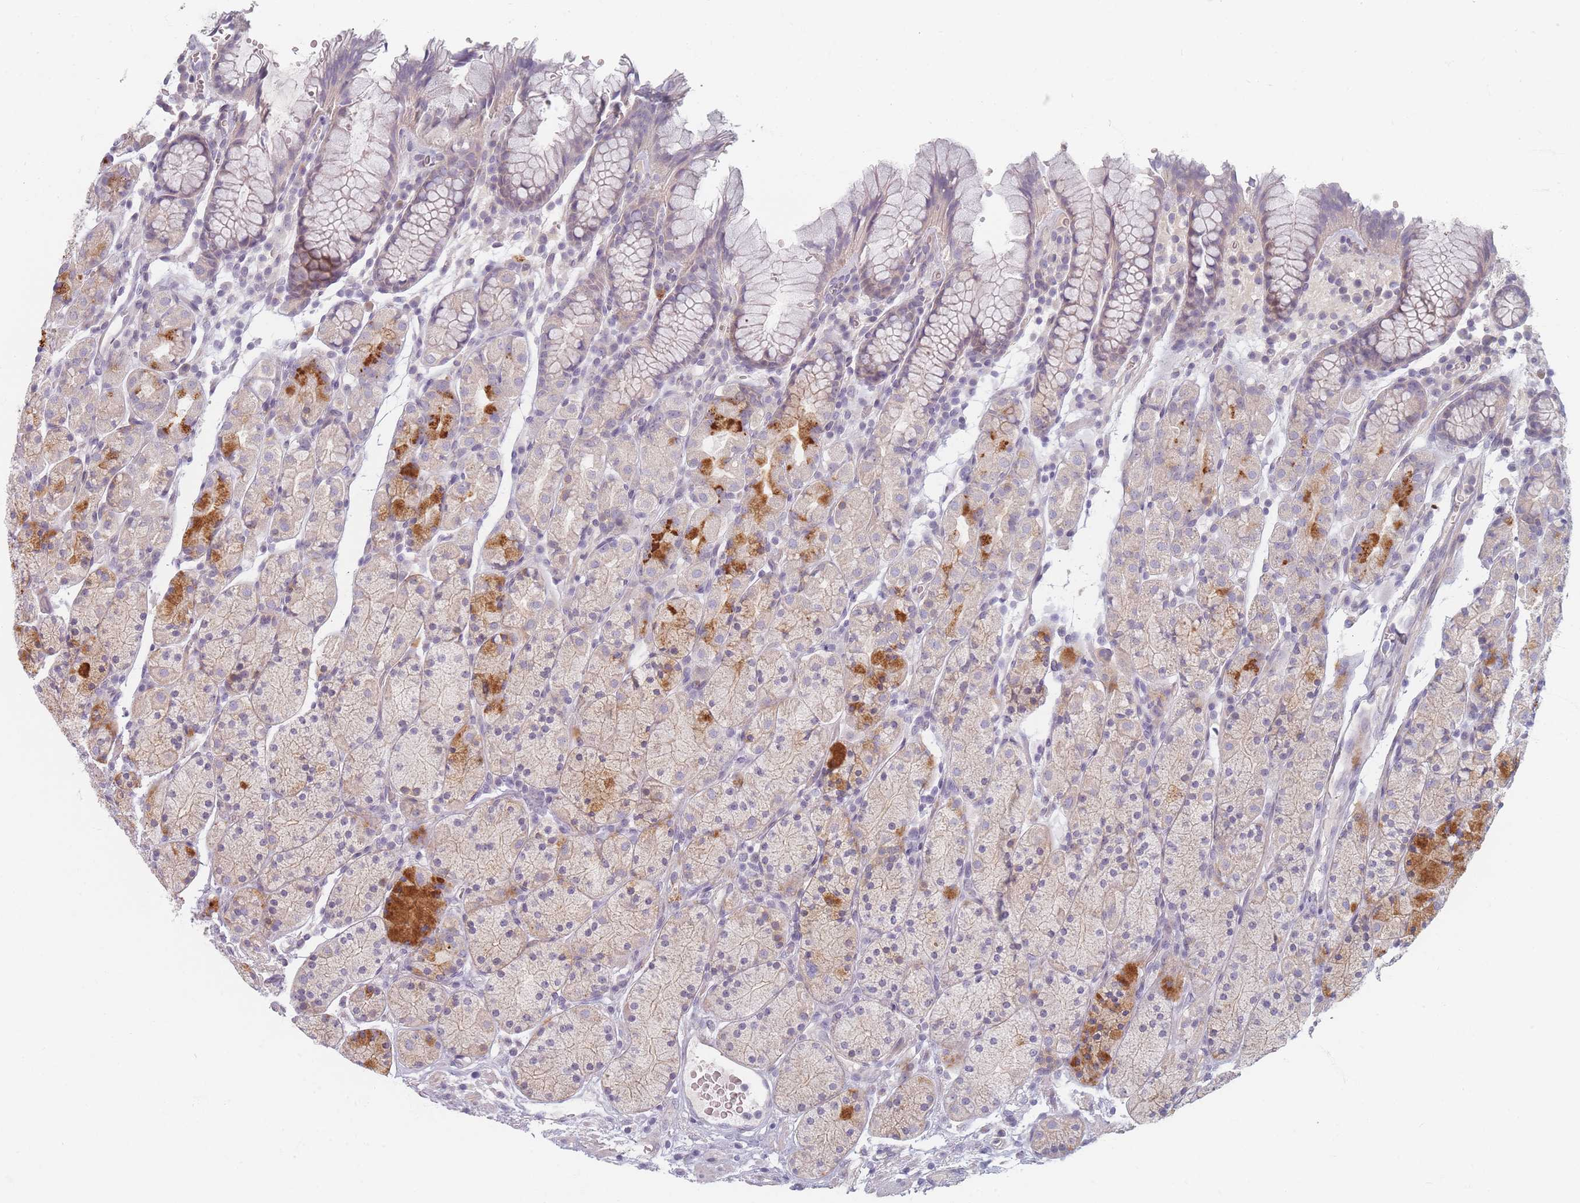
{"staining": {"intensity": "moderate", "quantity": "<25%", "location": "cytoplasmic/membranous"}, "tissue": "stomach", "cell_type": "Glandular cells", "image_type": "normal", "snomed": [{"axis": "morphology", "description": "Normal tissue, NOS"}, {"axis": "topography", "description": "Stomach, upper"}, {"axis": "topography", "description": "Stomach"}], "caption": "Immunohistochemical staining of benign stomach exhibits <25% levels of moderate cytoplasmic/membranous protein positivity in about <25% of glandular cells. The protein is shown in brown color, while the nuclei are stained blue.", "gene": "TMOD1", "patient": {"sex": "male", "age": 62}}